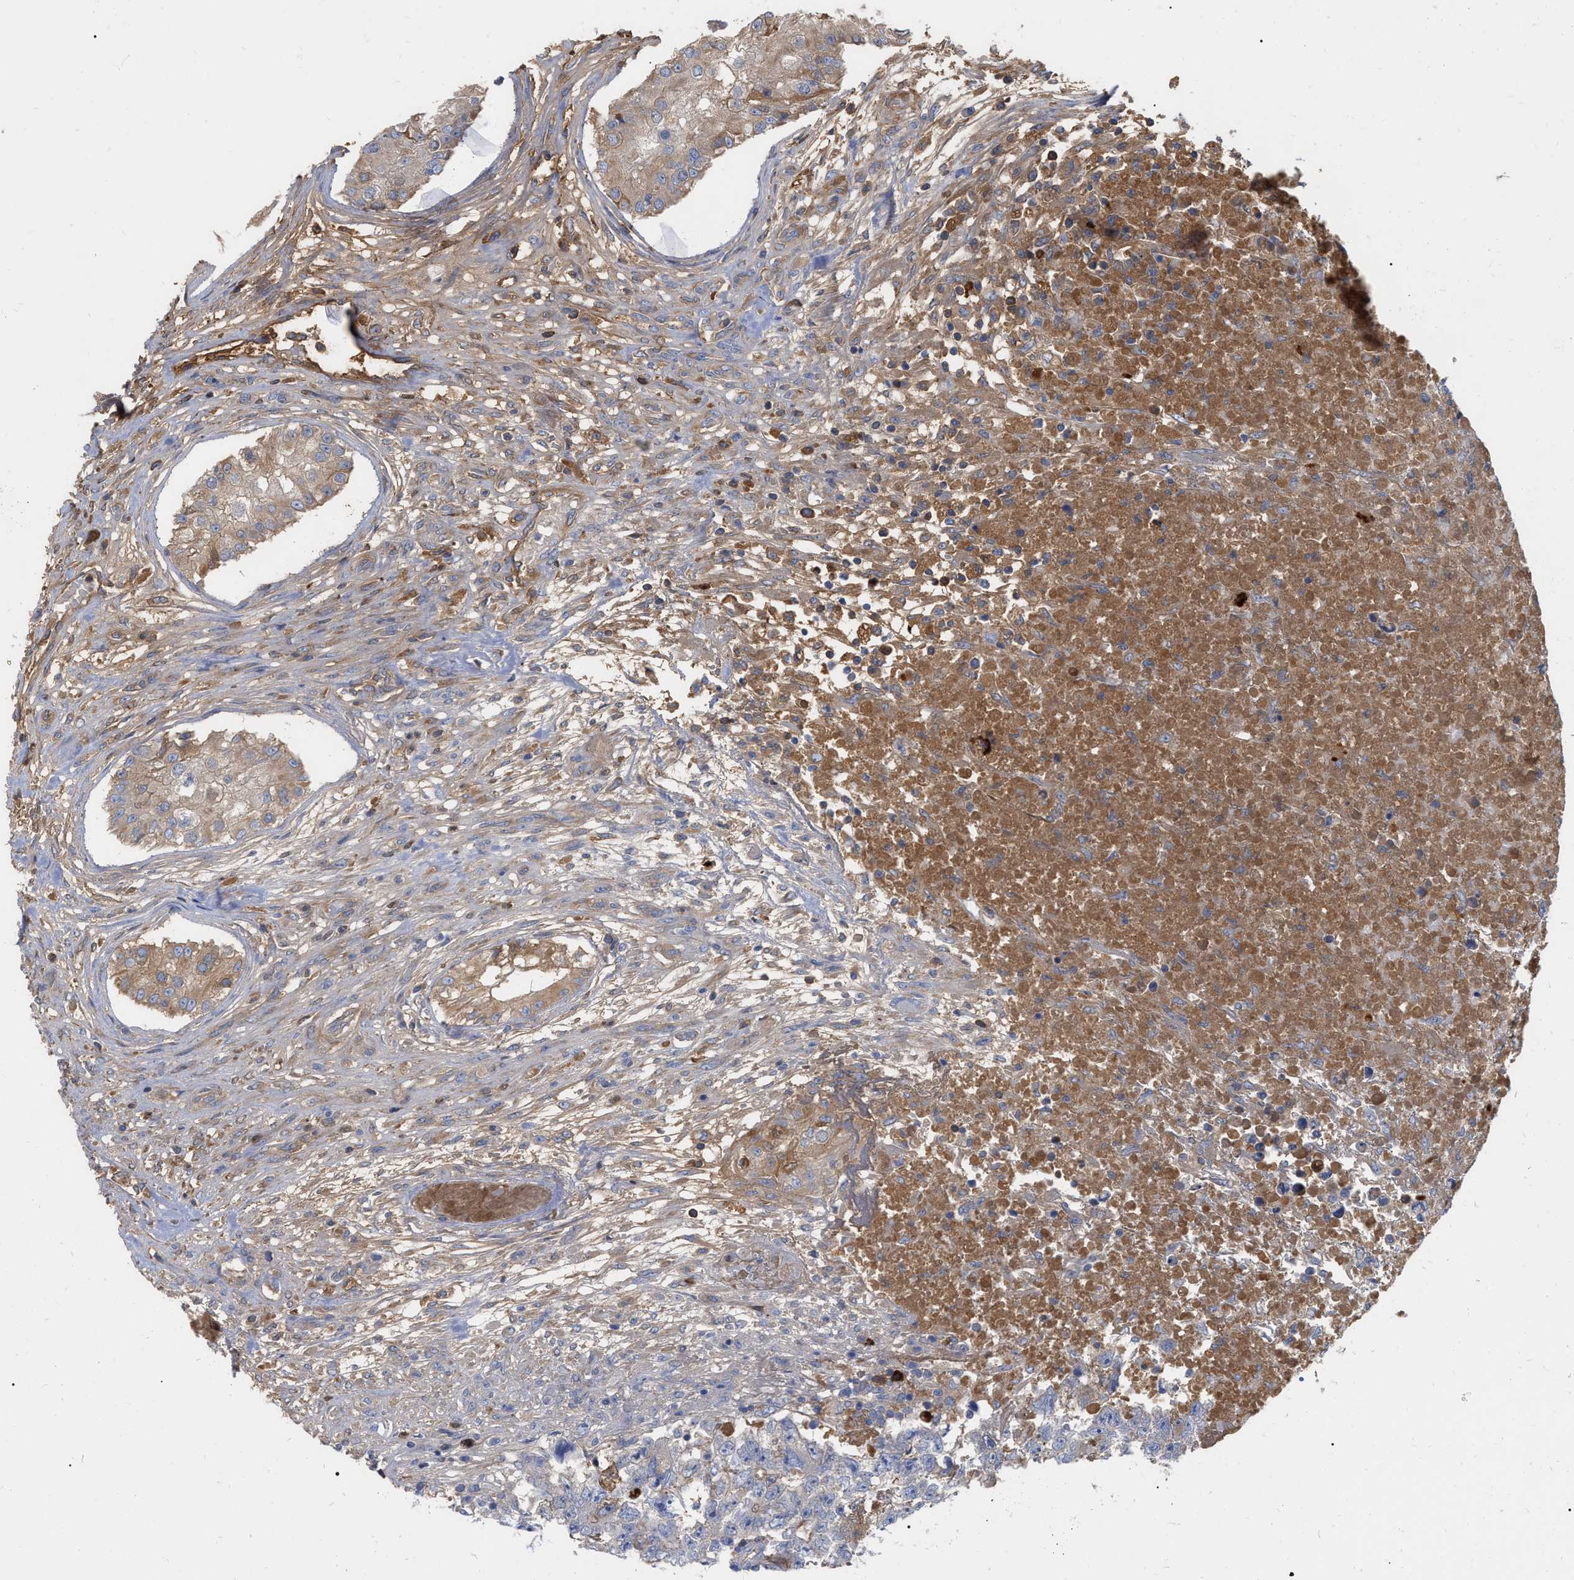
{"staining": {"intensity": "moderate", "quantity": ">75%", "location": "cytoplasmic/membranous"}, "tissue": "testis cancer", "cell_type": "Tumor cells", "image_type": "cancer", "snomed": [{"axis": "morphology", "description": "Carcinoma, Embryonal, NOS"}, {"axis": "topography", "description": "Testis"}], "caption": "Protein expression by IHC displays moderate cytoplasmic/membranous positivity in approximately >75% of tumor cells in testis embryonal carcinoma. (Brightfield microscopy of DAB IHC at high magnification).", "gene": "IGHV5-51", "patient": {"sex": "male", "age": 25}}